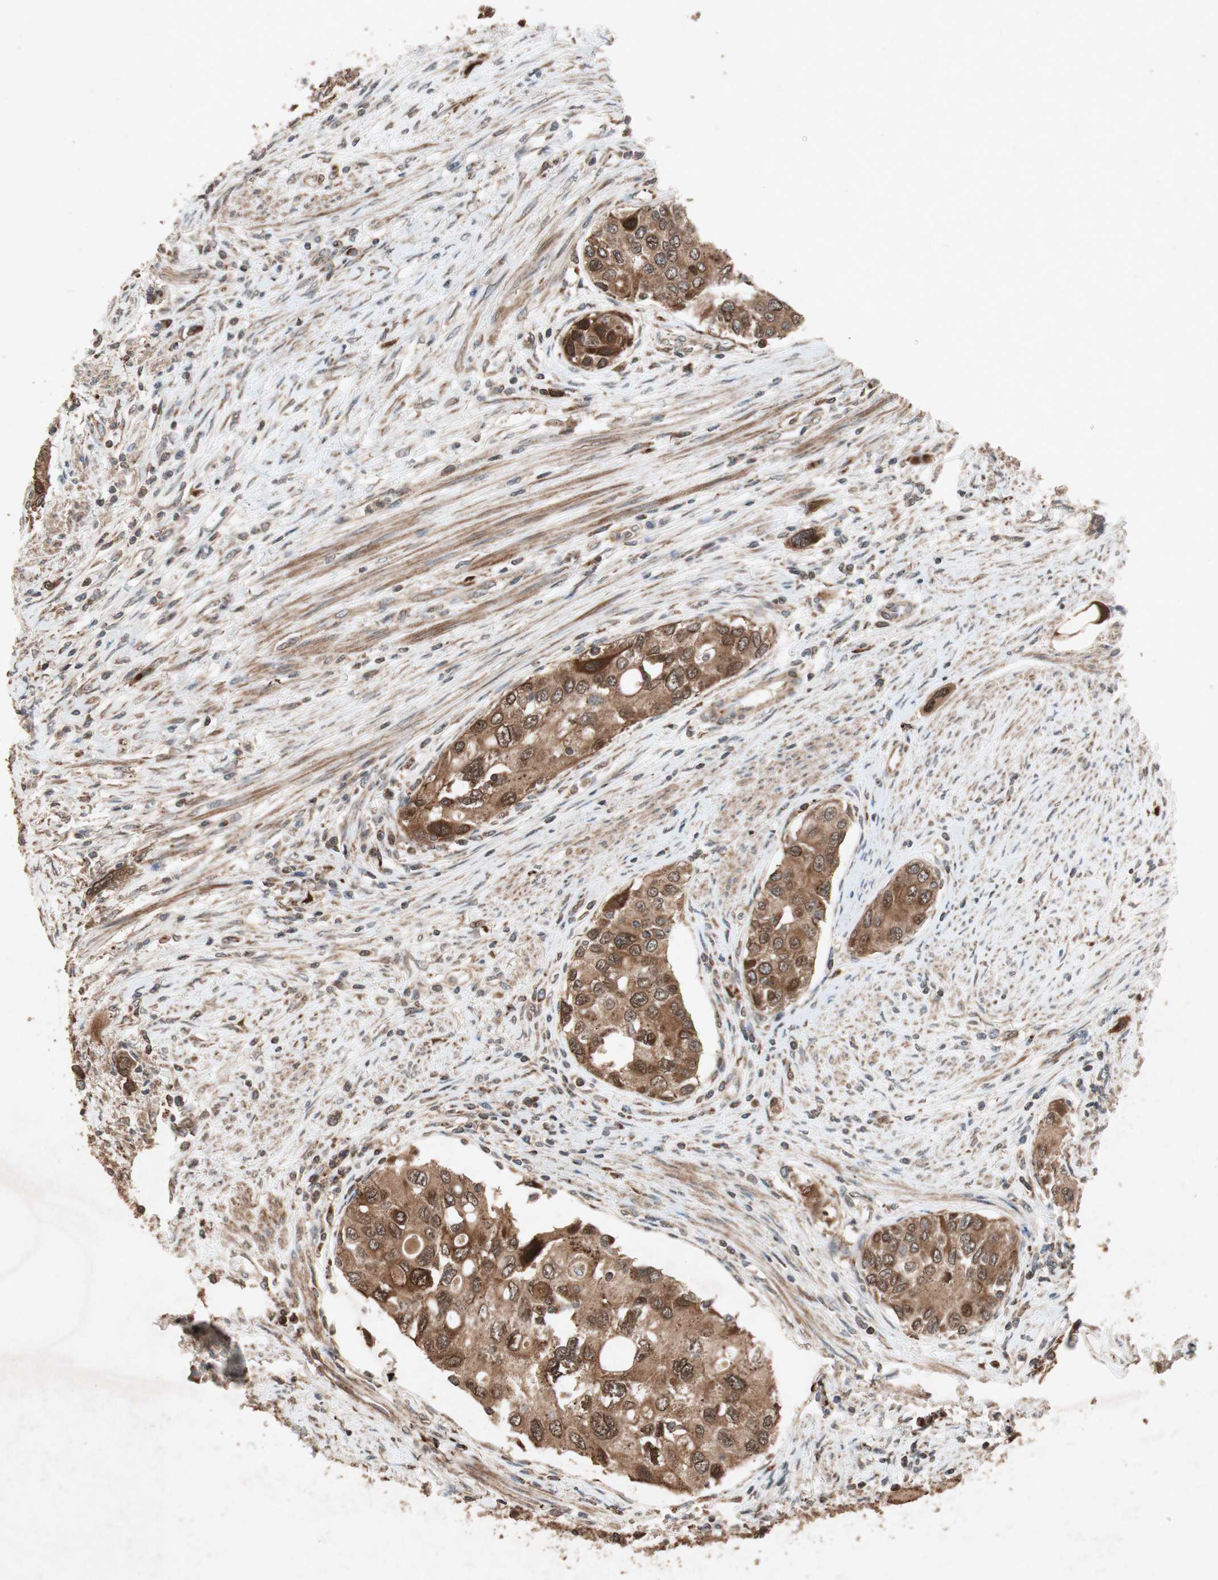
{"staining": {"intensity": "strong", "quantity": ">75%", "location": "cytoplasmic/membranous,nuclear"}, "tissue": "urothelial cancer", "cell_type": "Tumor cells", "image_type": "cancer", "snomed": [{"axis": "morphology", "description": "Urothelial carcinoma, High grade"}, {"axis": "topography", "description": "Urinary bladder"}], "caption": "Tumor cells reveal high levels of strong cytoplasmic/membranous and nuclear positivity in about >75% of cells in human high-grade urothelial carcinoma.", "gene": "RAB1A", "patient": {"sex": "female", "age": 56}}